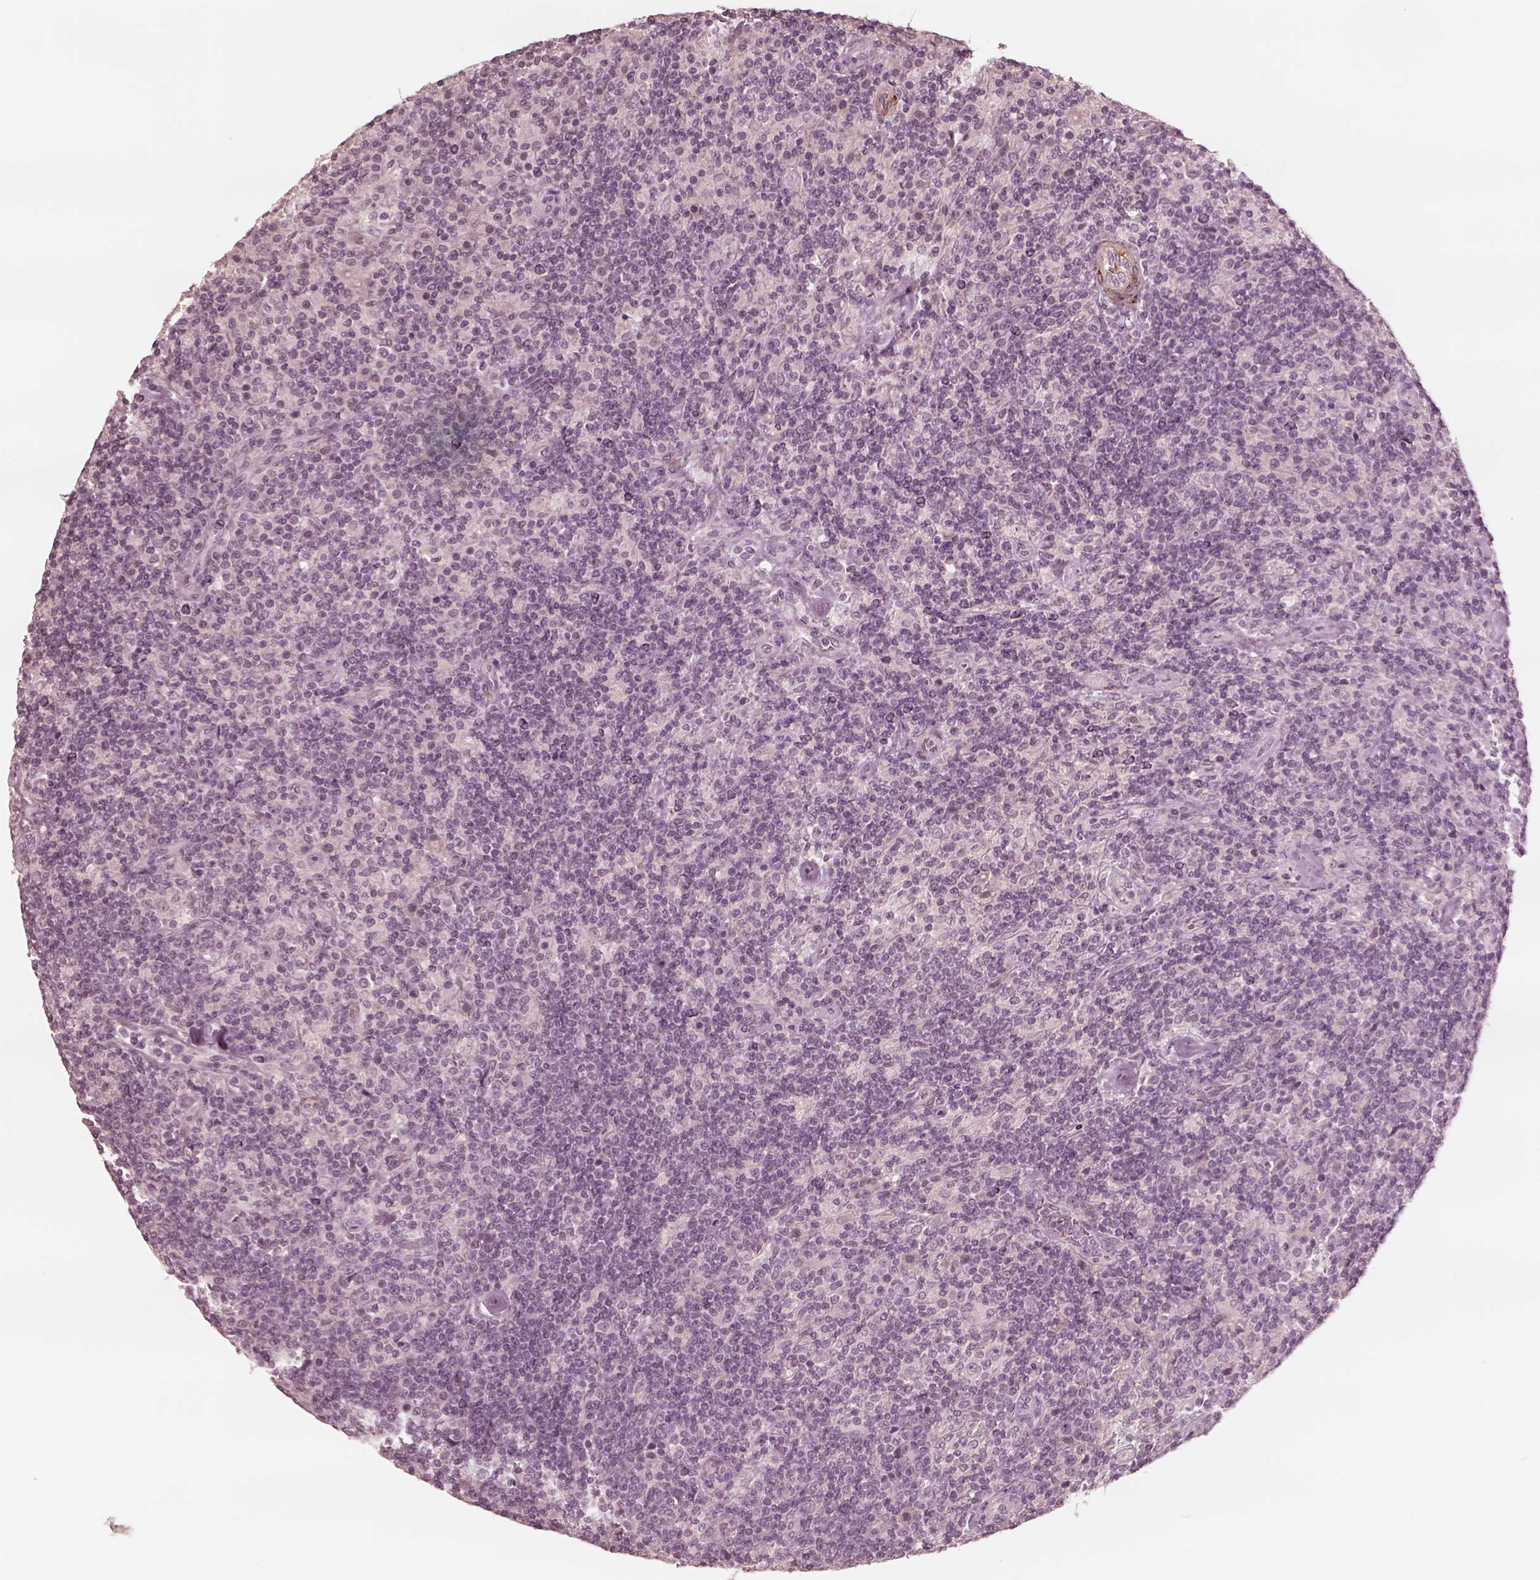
{"staining": {"intensity": "negative", "quantity": "none", "location": "none"}, "tissue": "lymphoma", "cell_type": "Tumor cells", "image_type": "cancer", "snomed": [{"axis": "morphology", "description": "Hodgkin's disease, NOS"}, {"axis": "topography", "description": "Lymph node"}], "caption": "A high-resolution histopathology image shows immunohistochemistry staining of lymphoma, which displays no significant staining in tumor cells. Nuclei are stained in blue.", "gene": "DNAAF9", "patient": {"sex": "male", "age": 70}}